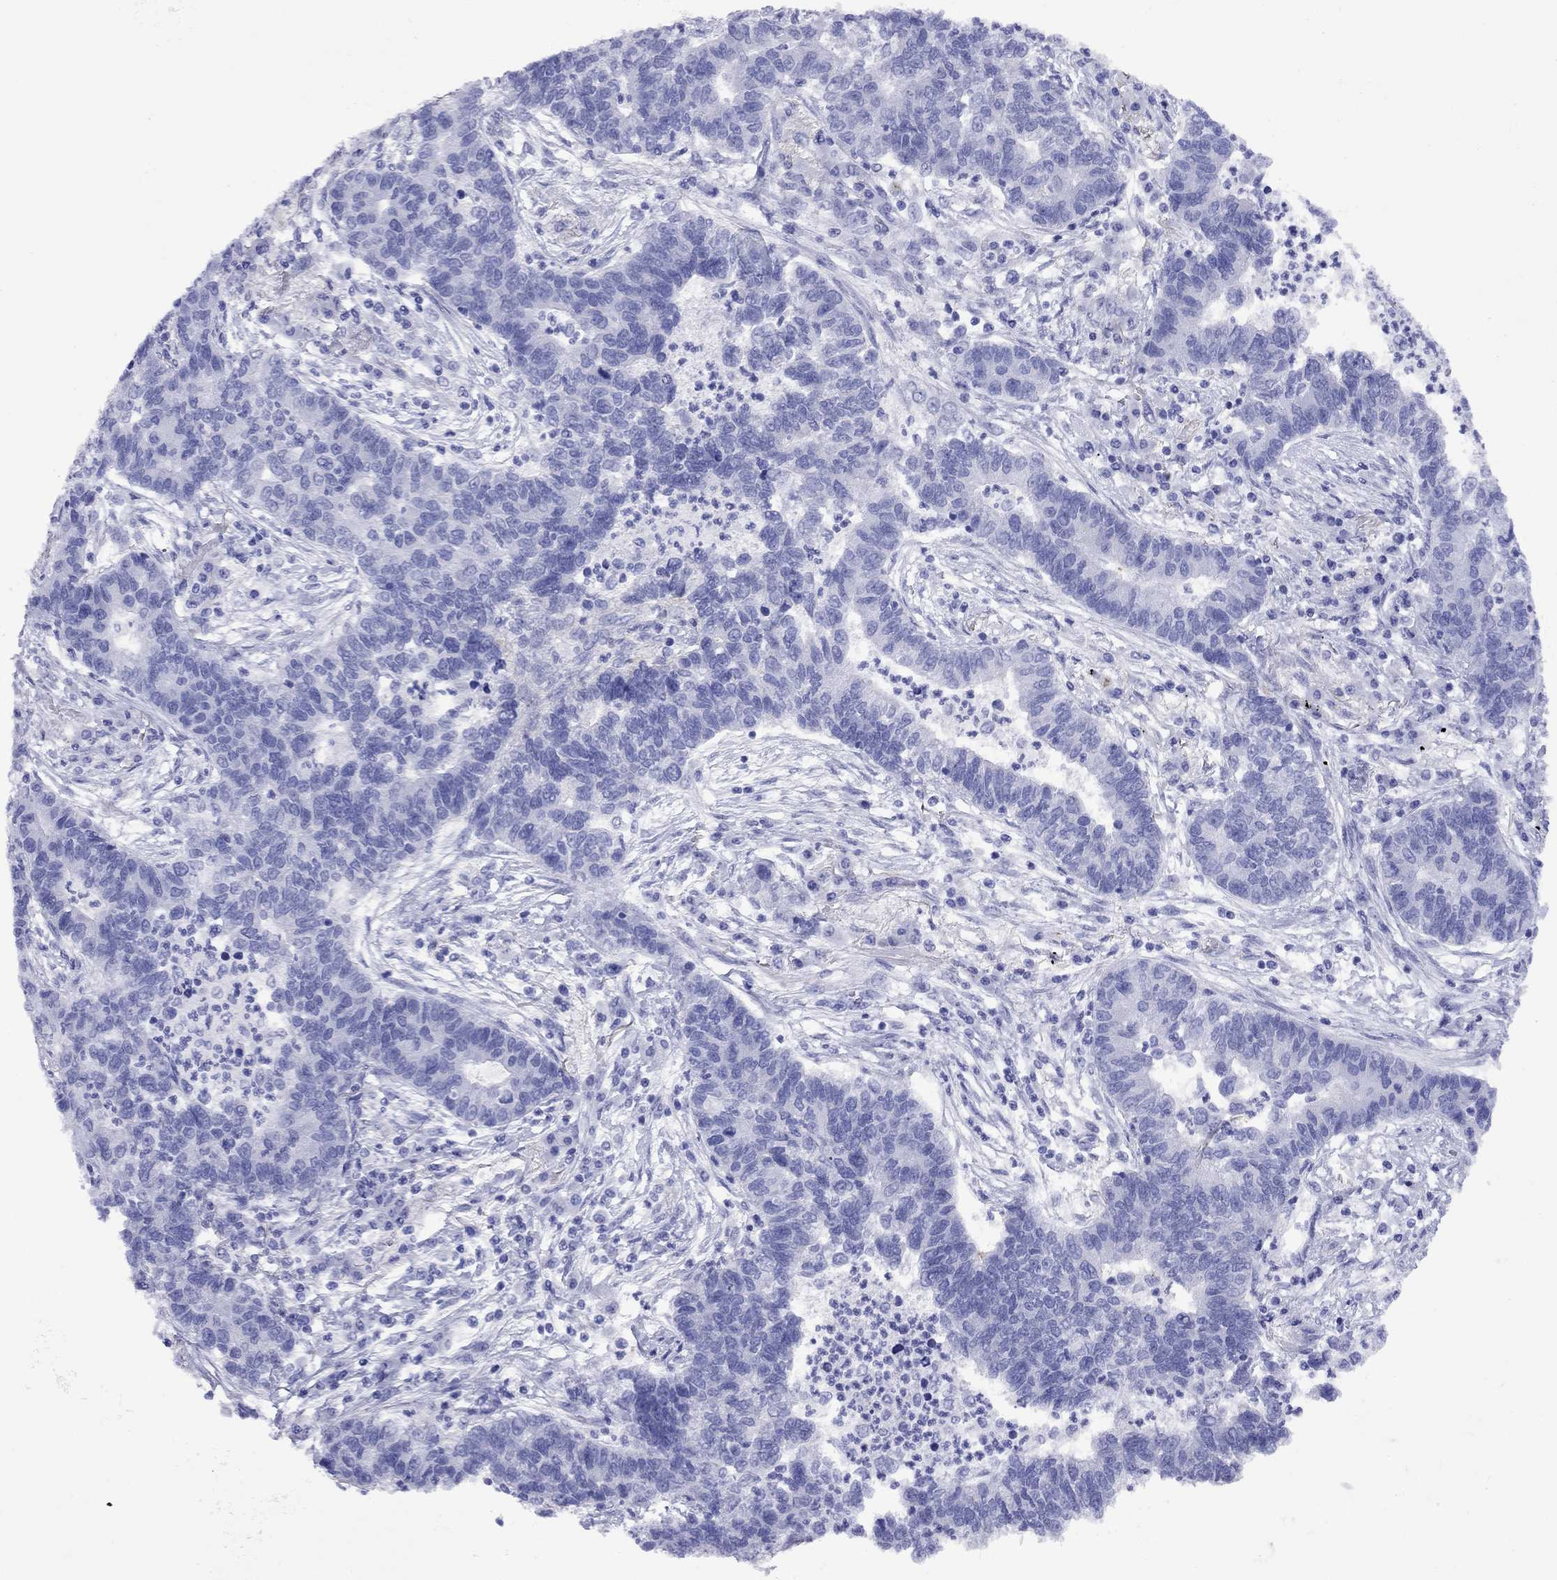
{"staining": {"intensity": "negative", "quantity": "none", "location": "none"}, "tissue": "lung cancer", "cell_type": "Tumor cells", "image_type": "cancer", "snomed": [{"axis": "morphology", "description": "Adenocarcinoma, NOS"}, {"axis": "topography", "description": "Lung"}], "caption": "Immunohistochemistry photomicrograph of human lung cancer (adenocarcinoma) stained for a protein (brown), which demonstrates no expression in tumor cells.", "gene": "CMYA5", "patient": {"sex": "female", "age": 57}}